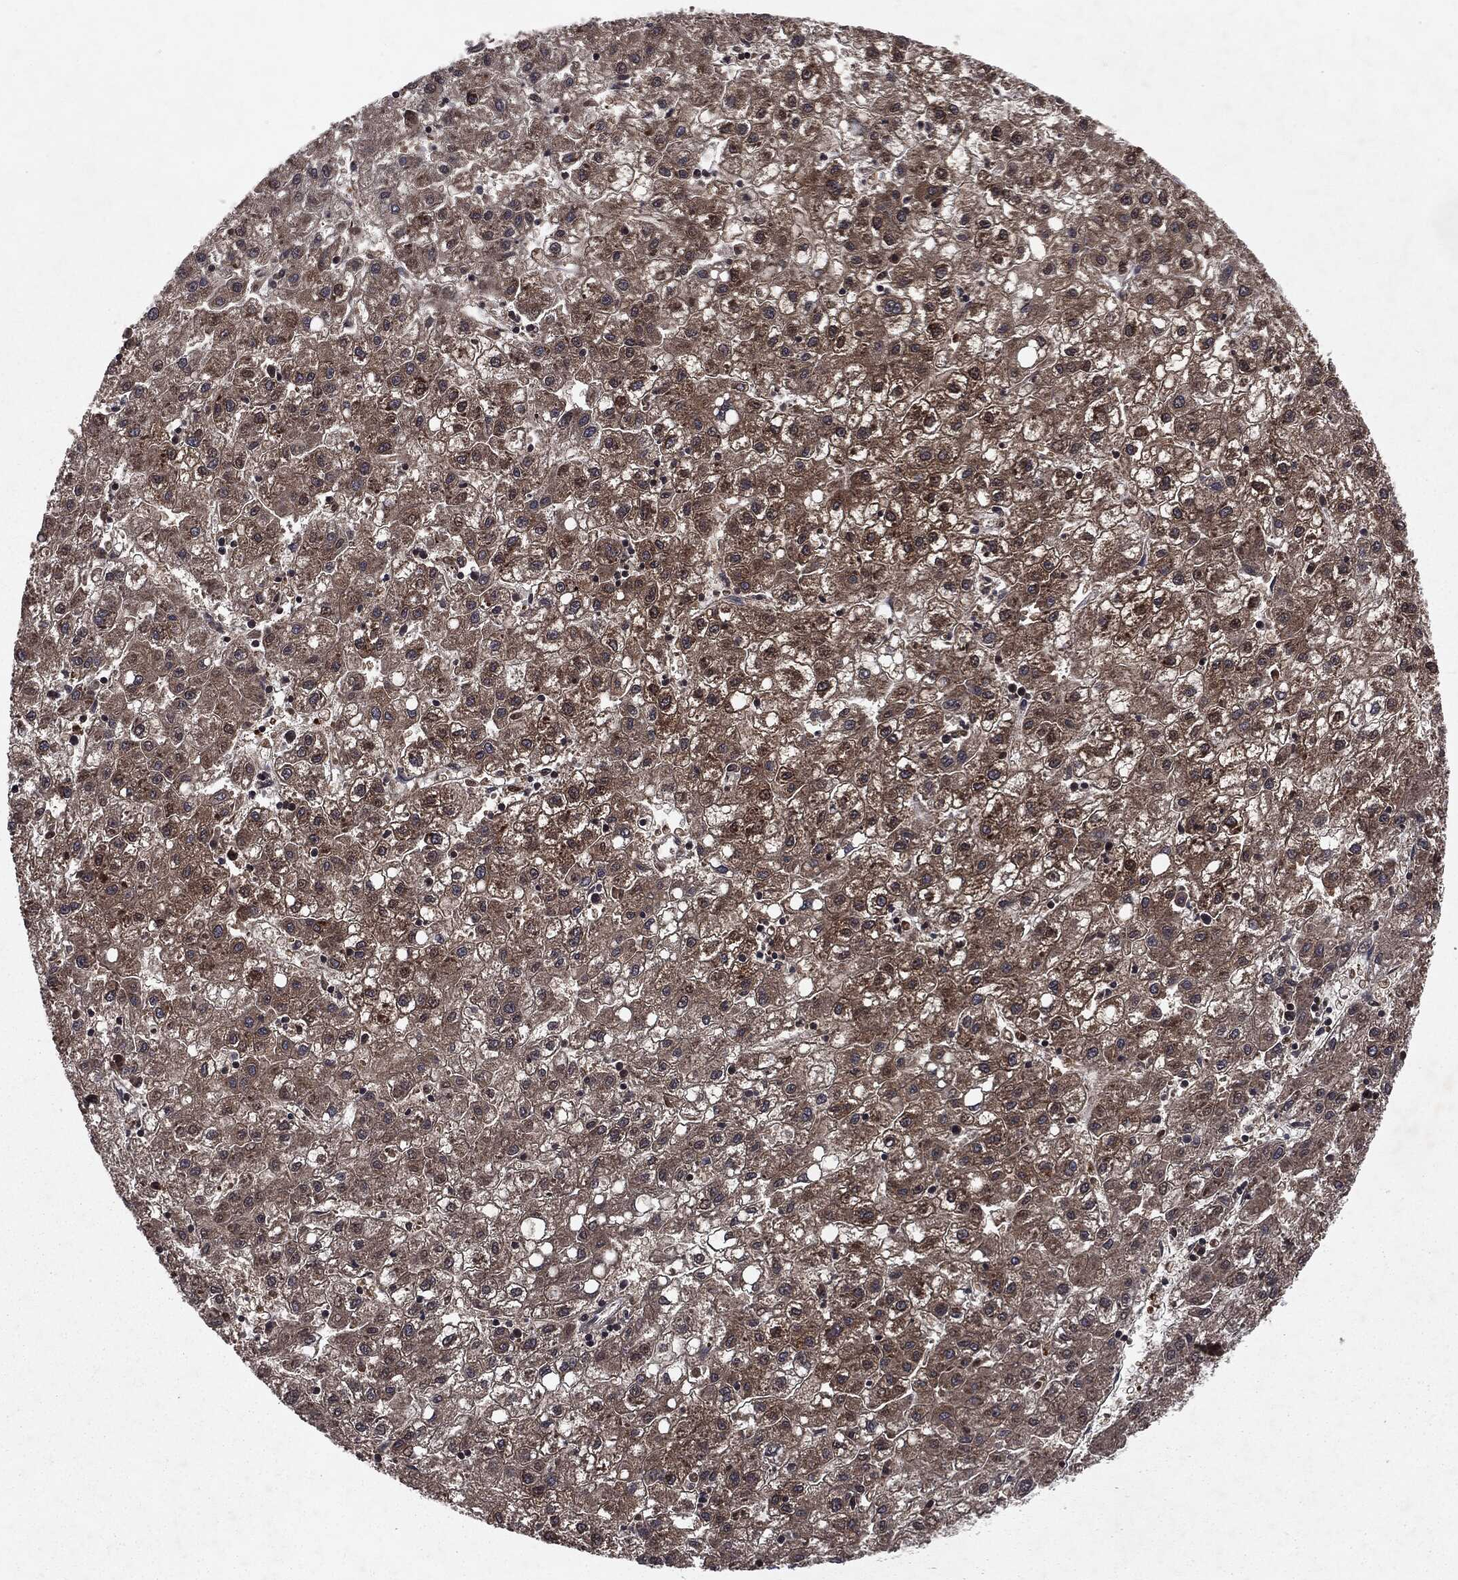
{"staining": {"intensity": "moderate", "quantity": "25%-75%", "location": "cytoplasmic/membranous"}, "tissue": "liver cancer", "cell_type": "Tumor cells", "image_type": "cancer", "snomed": [{"axis": "morphology", "description": "Carcinoma, Hepatocellular, NOS"}, {"axis": "topography", "description": "Liver"}], "caption": "Brown immunohistochemical staining in liver hepatocellular carcinoma shows moderate cytoplasmic/membranous staining in approximately 25%-75% of tumor cells. (Stains: DAB in brown, nuclei in blue, Microscopy: brightfield microscopy at high magnification).", "gene": "STAU2", "patient": {"sex": "male", "age": 72}}